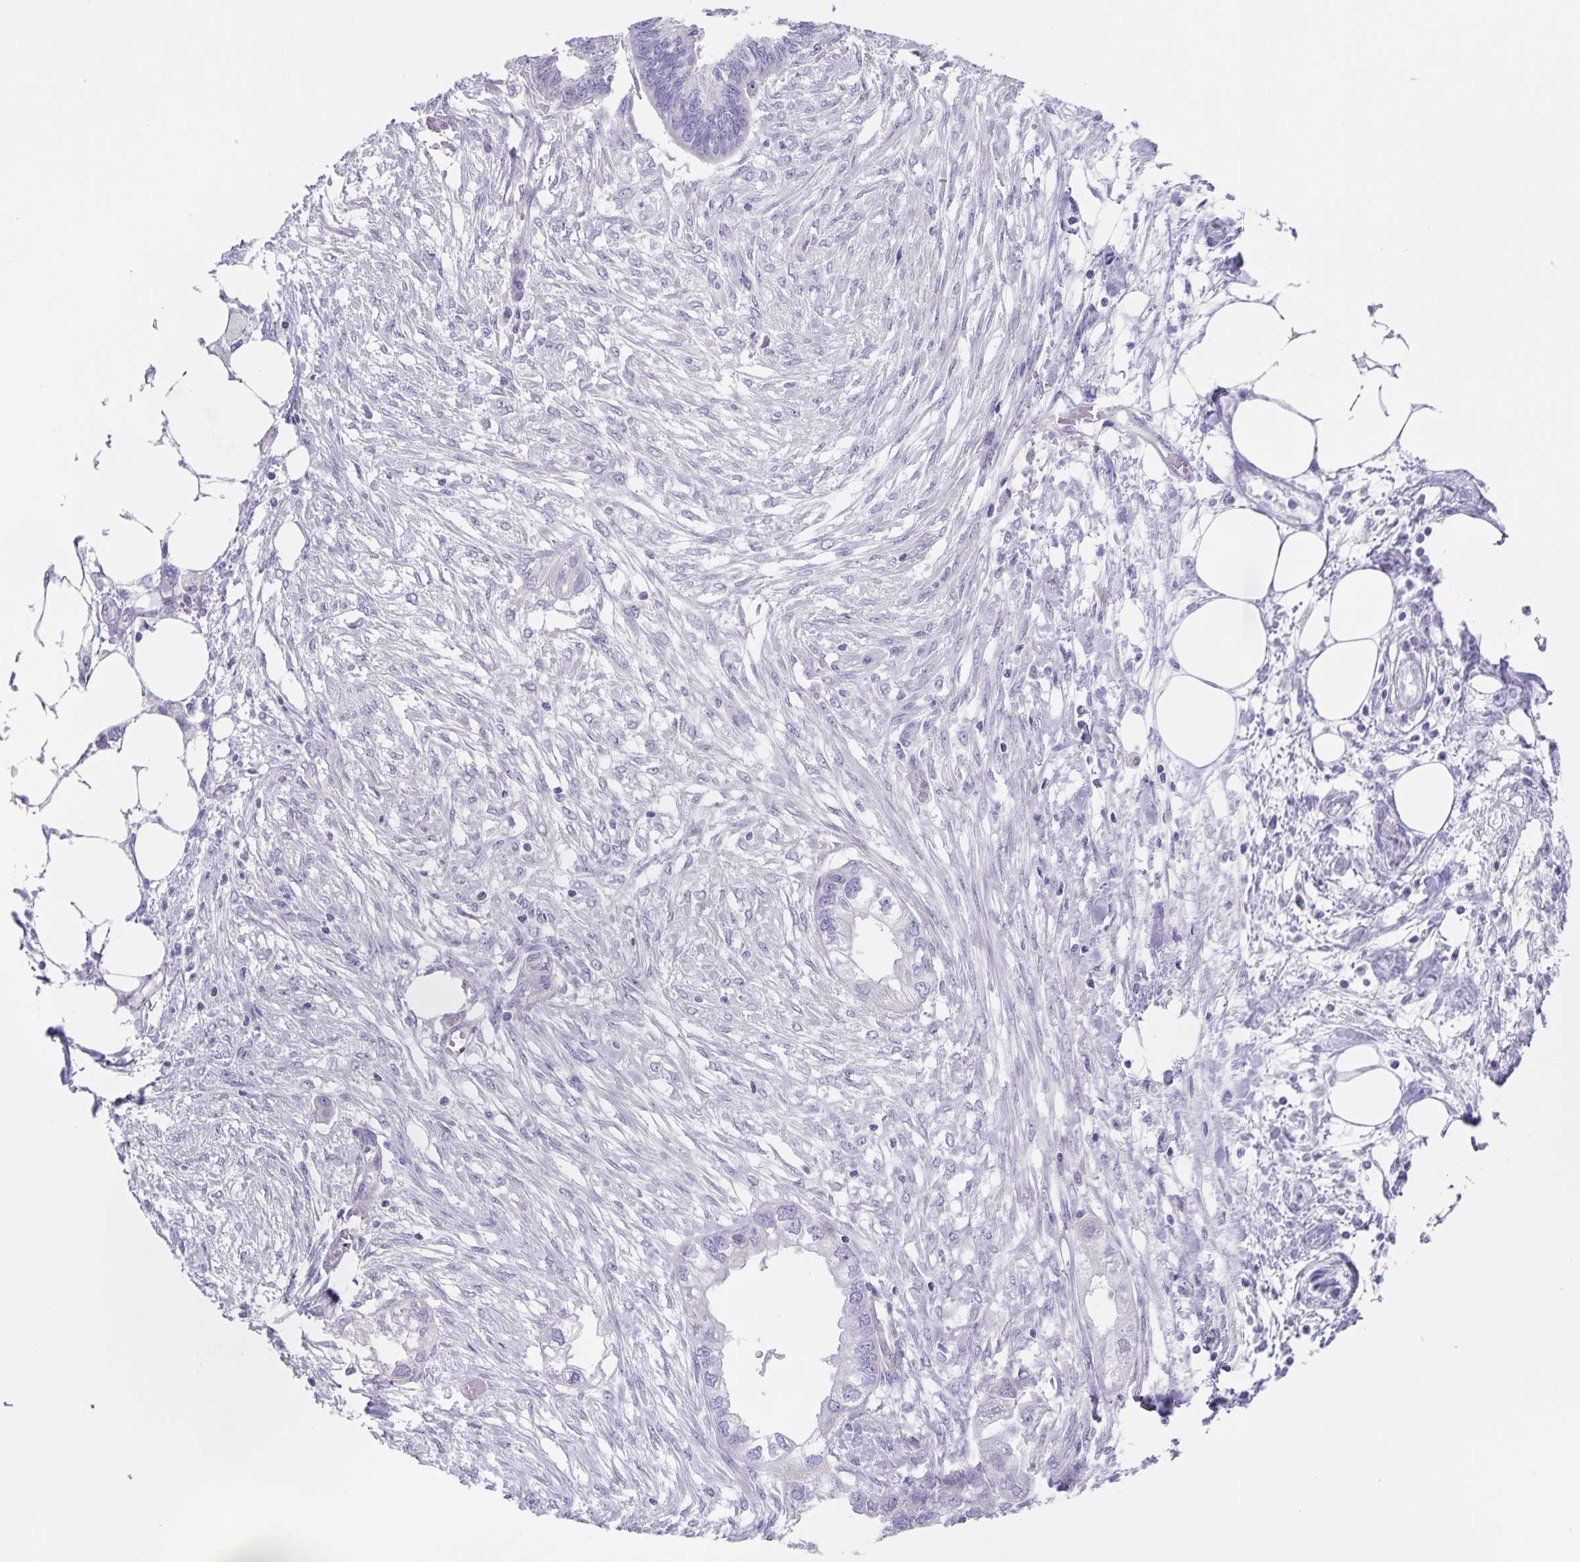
{"staining": {"intensity": "negative", "quantity": "none", "location": "none"}, "tissue": "endometrial cancer", "cell_type": "Tumor cells", "image_type": "cancer", "snomed": [{"axis": "morphology", "description": "Adenocarcinoma, NOS"}, {"axis": "morphology", "description": "Adenocarcinoma, metastatic, NOS"}, {"axis": "topography", "description": "Adipose tissue"}, {"axis": "topography", "description": "Endometrium"}], "caption": "Immunohistochemical staining of human endometrial adenocarcinoma exhibits no significant staining in tumor cells.", "gene": "SYNM", "patient": {"sex": "female", "age": 67}}